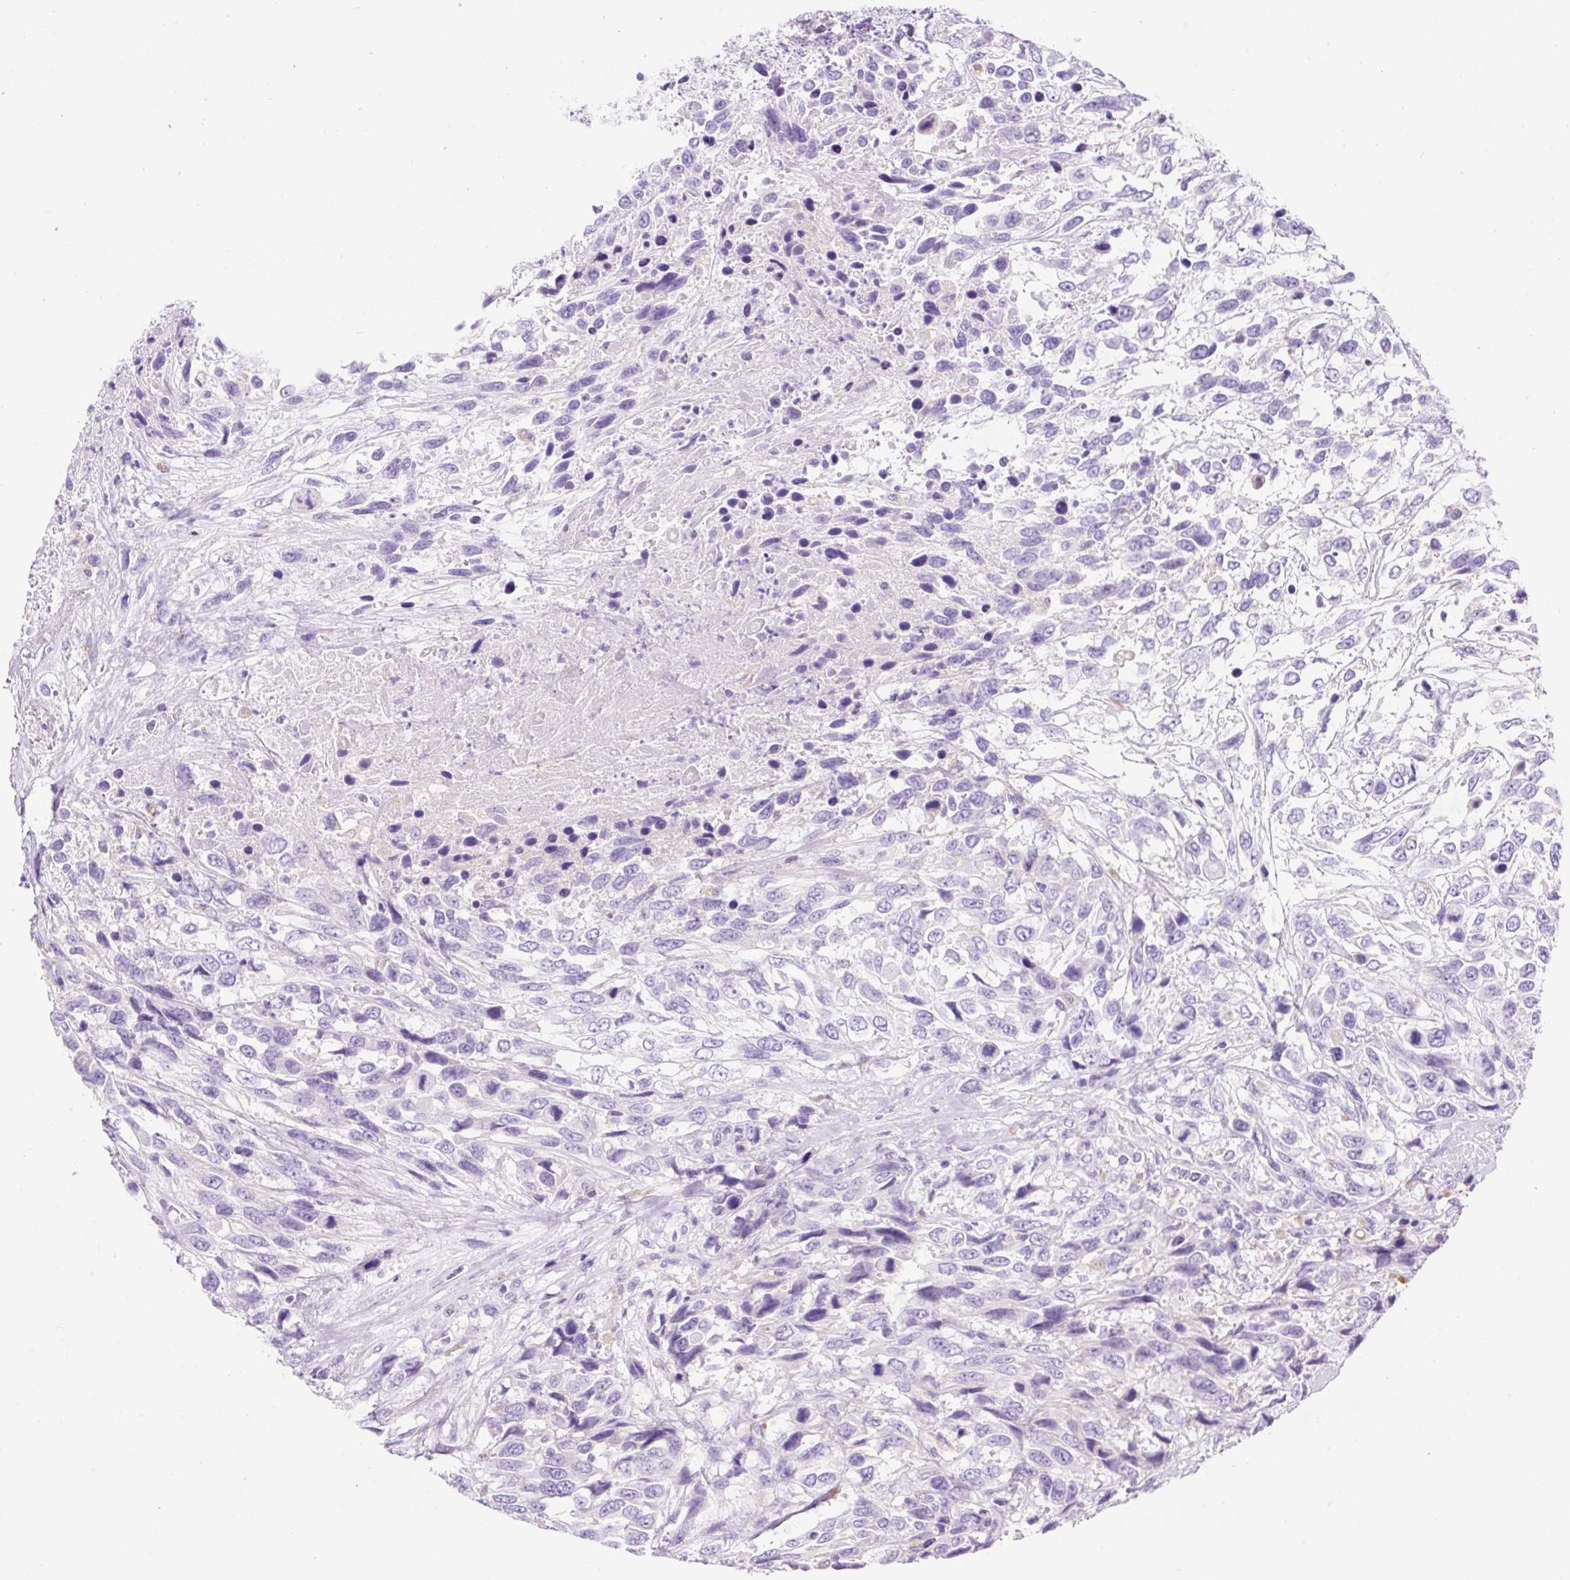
{"staining": {"intensity": "negative", "quantity": "none", "location": "none"}, "tissue": "urothelial cancer", "cell_type": "Tumor cells", "image_type": "cancer", "snomed": [{"axis": "morphology", "description": "Urothelial carcinoma, High grade"}, {"axis": "topography", "description": "Urinary bladder"}], "caption": "DAB immunohistochemical staining of human urothelial cancer exhibits no significant positivity in tumor cells. Brightfield microscopy of immunohistochemistry stained with DAB (brown) and hematoxylin (blue), captured at high magnification.", "gene": "HEXB", "patient": {"sex": "female", "age": 70}}